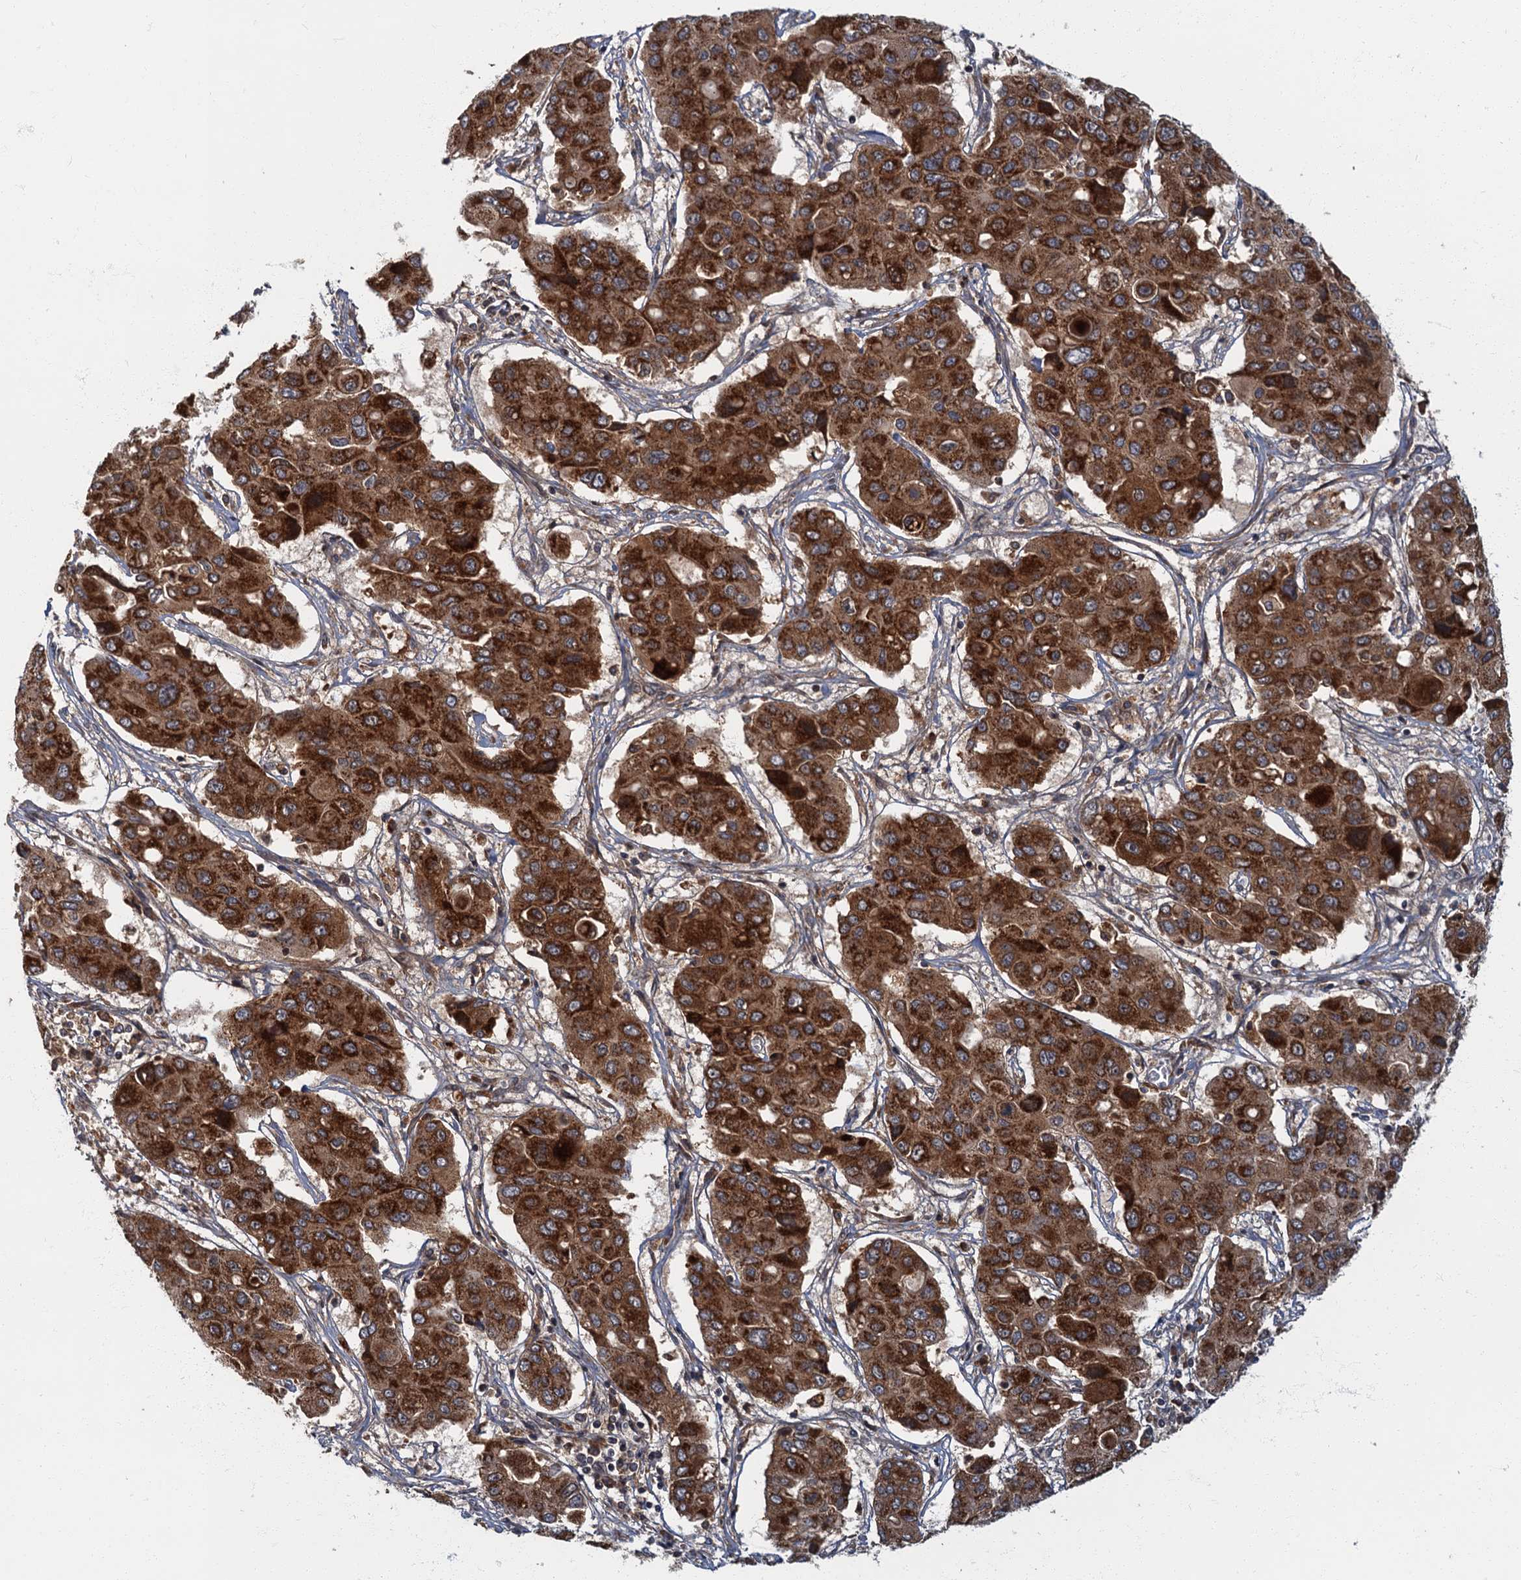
{"staining": {"intensity": "strong", "quantity": ">75%", "location": "cytoplasmic/membranous"}, "tissue": "liver cancer", "cell_type": "Tumor cells", "image_type": "cancer", "snomed": [{"axis": "morphology", "description": "Cholangiocarcinoma"}, {"axis": "topography", "description": "Liver"}], "caption": "Immunohistochemistry micrograph of liver cancer stained for a protein (brown), which exhibits high levels of strong cytoplasmic/membranous expression in approximately >75% of tumor cells.", "gene": "SLC11A2", "patient": {"sex": "male", "age": 67}}